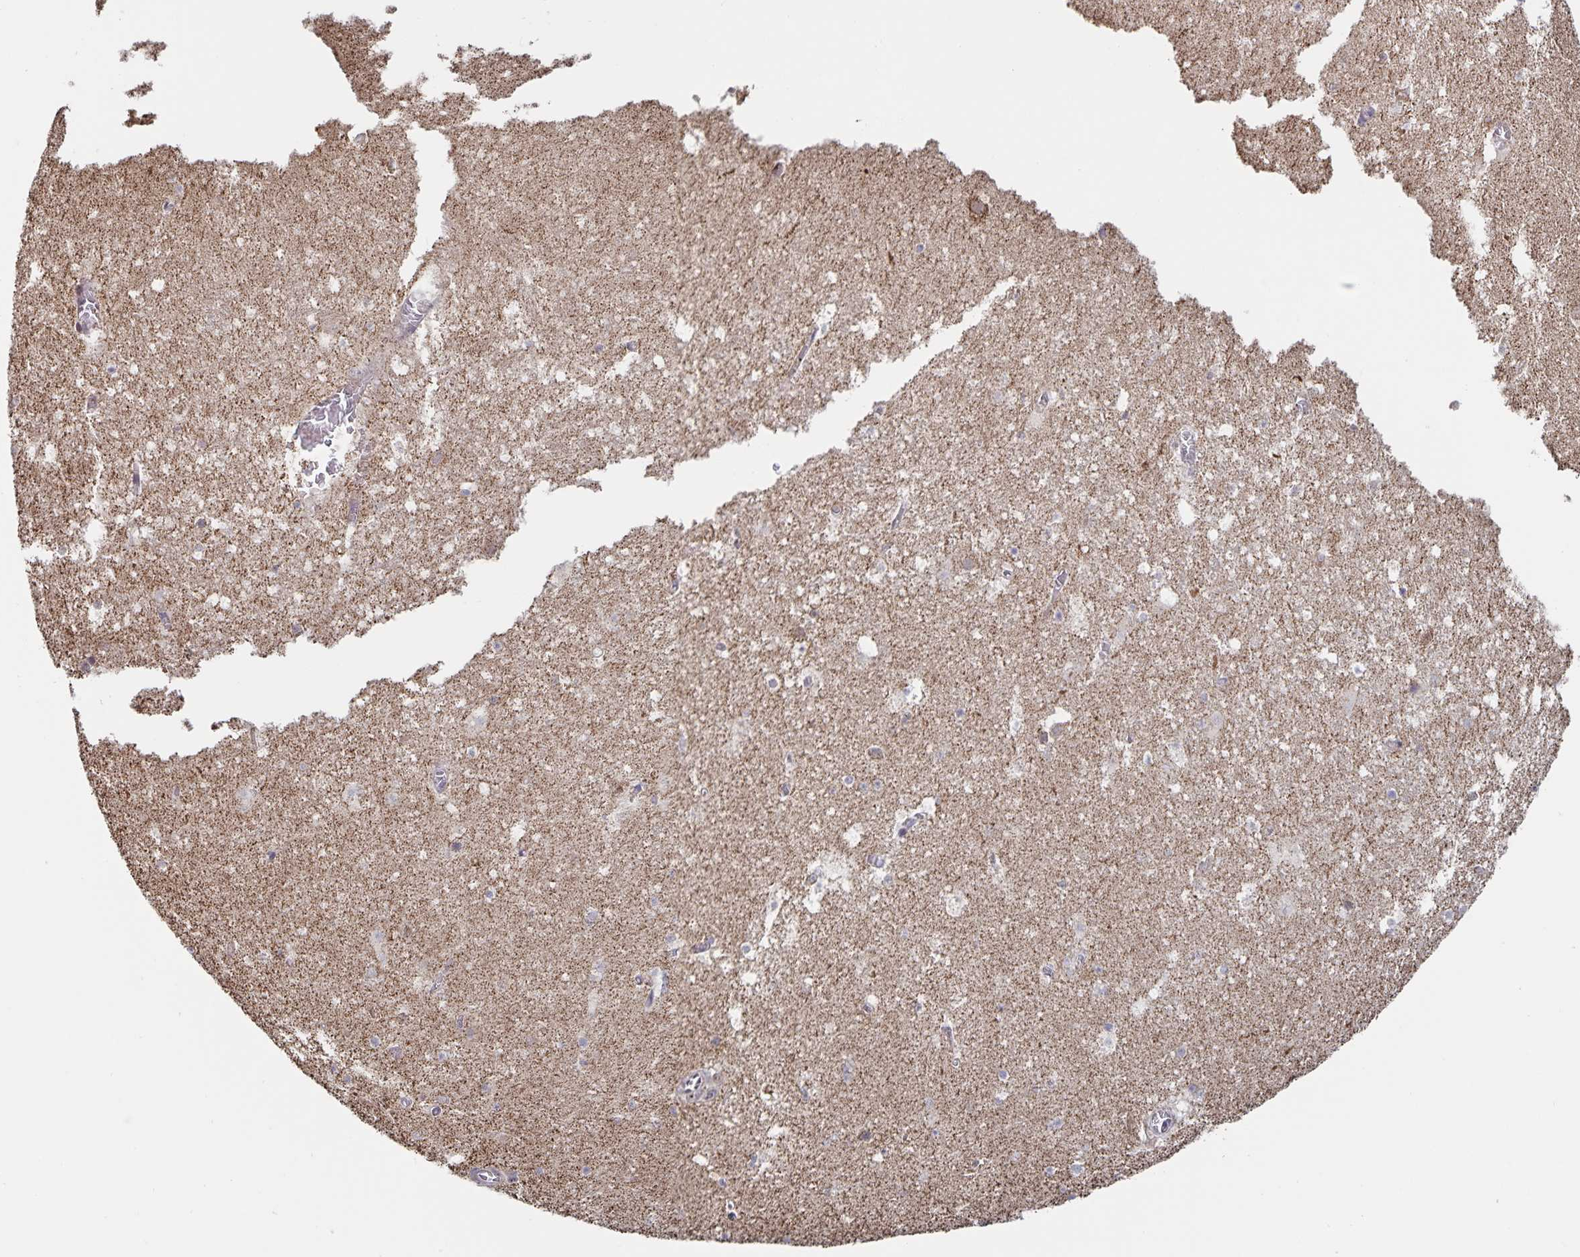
{"staining": {"intensity": "negative", "quantity": "none", "location": "none"}, "tissue": "hippocampus", "cell_type": "Glial cells", "image_type": "normal", "snomed": [{"axis": "morphology", "description": "Normal tissue, NOS"}, {"axis": "topography", "description": "Hippocampus"}], "caption": "Immunohistochemistry histopathology image of normal human hippocampus stained for a protein (brown), which displays no expression in glial cells.", "gene": "ACACA", "patient": {"sex": "female", "age": 42}}